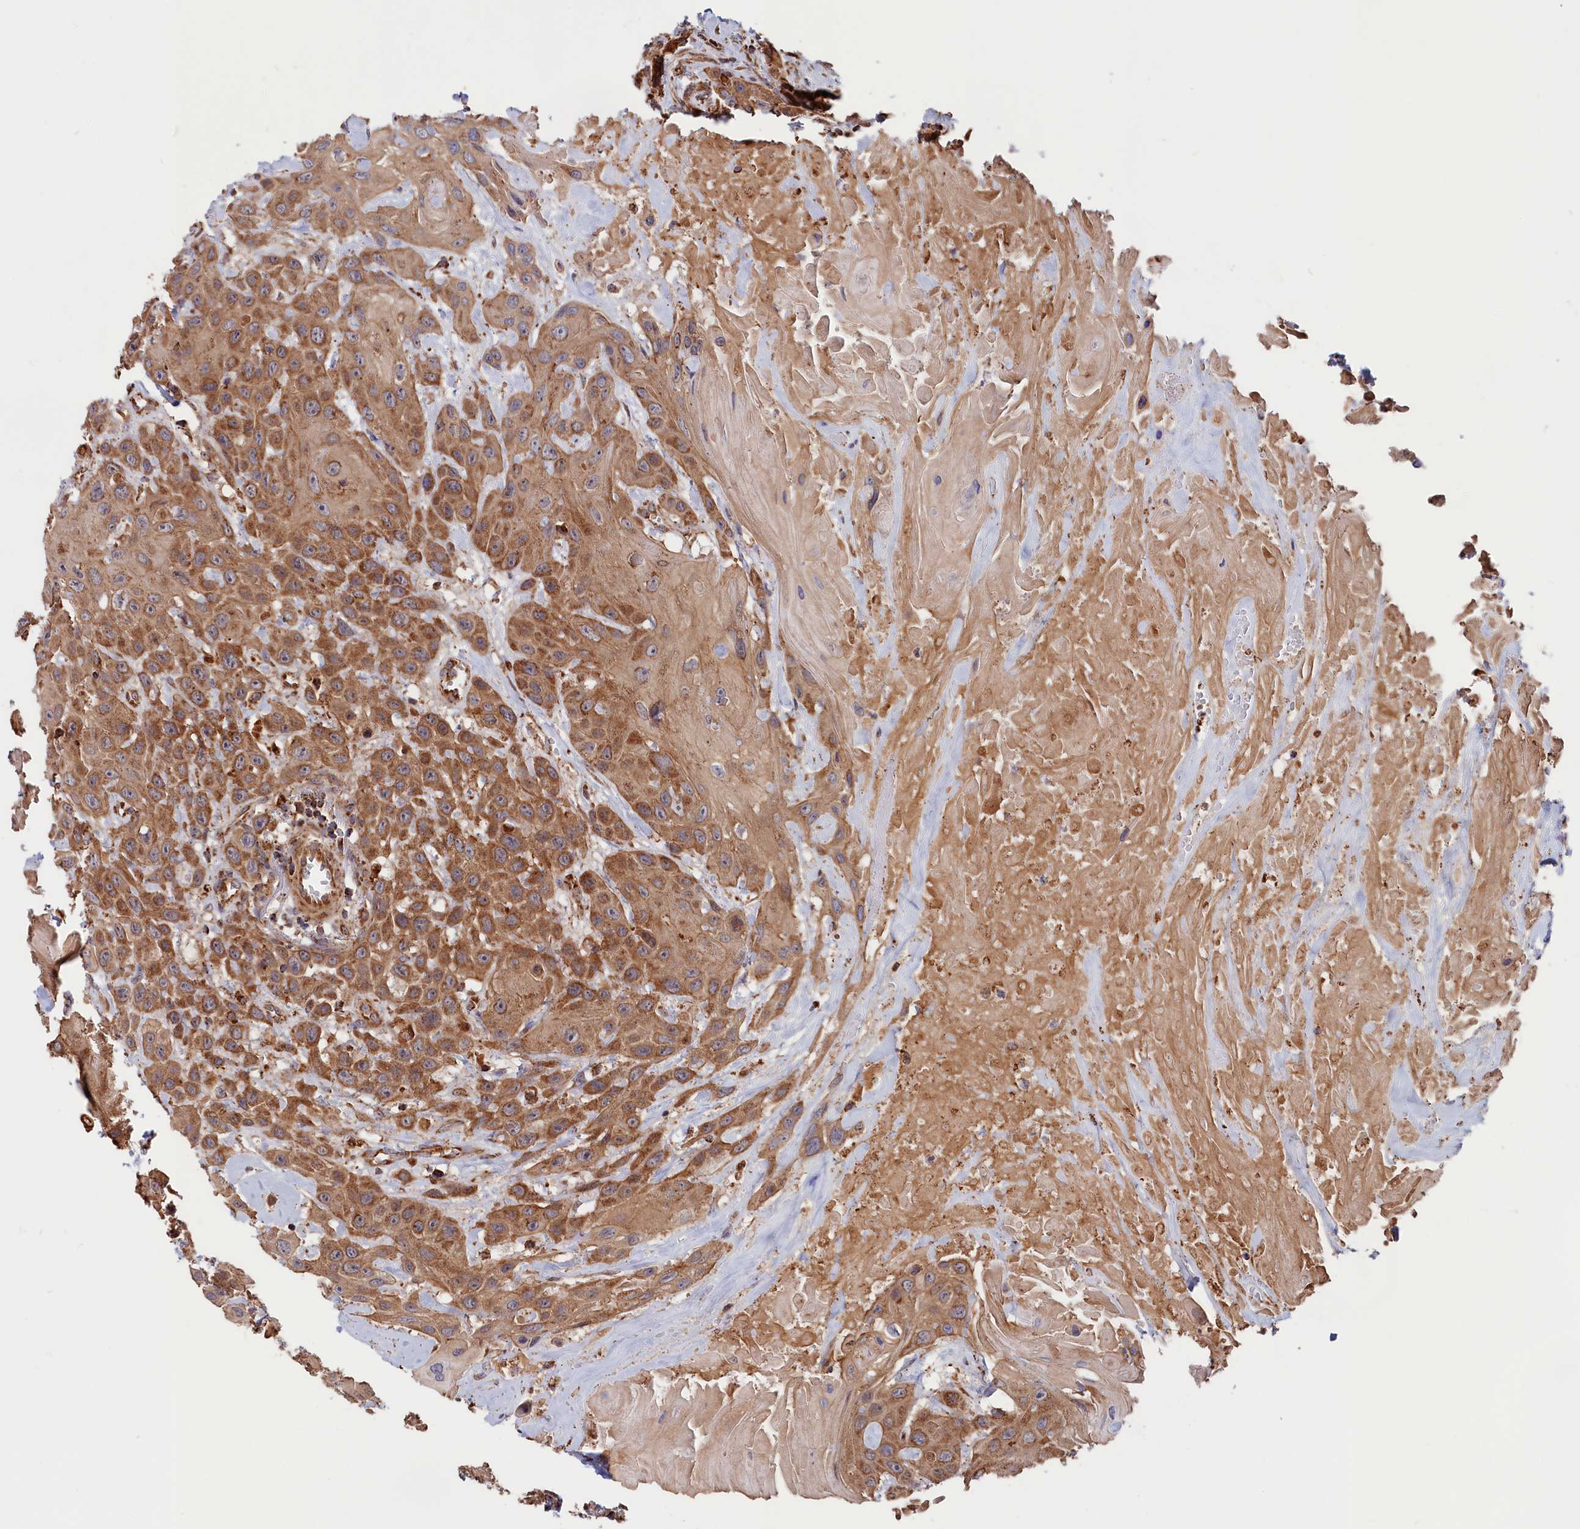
{"staining": {"intensity": "moderate", "quantity": ">75%", "location": "cytoplasmic/membranous"}, "tissue": "head and neck cancer", "cell_type": "Tumor cells", "image_type": "cancer", "snomed": [{"axis": "morphology", "description": "Squamous cell carcinoma, NOS"}, {"axis": "topography", "description": "Head-Neck"}], "caption": "Head and neck squamous cell carcinoma was stained to show a protein in brown. There is medium levels of moderate cytoplasmic/membranous staining in approximately >75% of tumor cells. (IHC, brightfield microscopy, high magnification).", "gene": "MACROD1", "patient": {"sex": "male", "age": 81}}